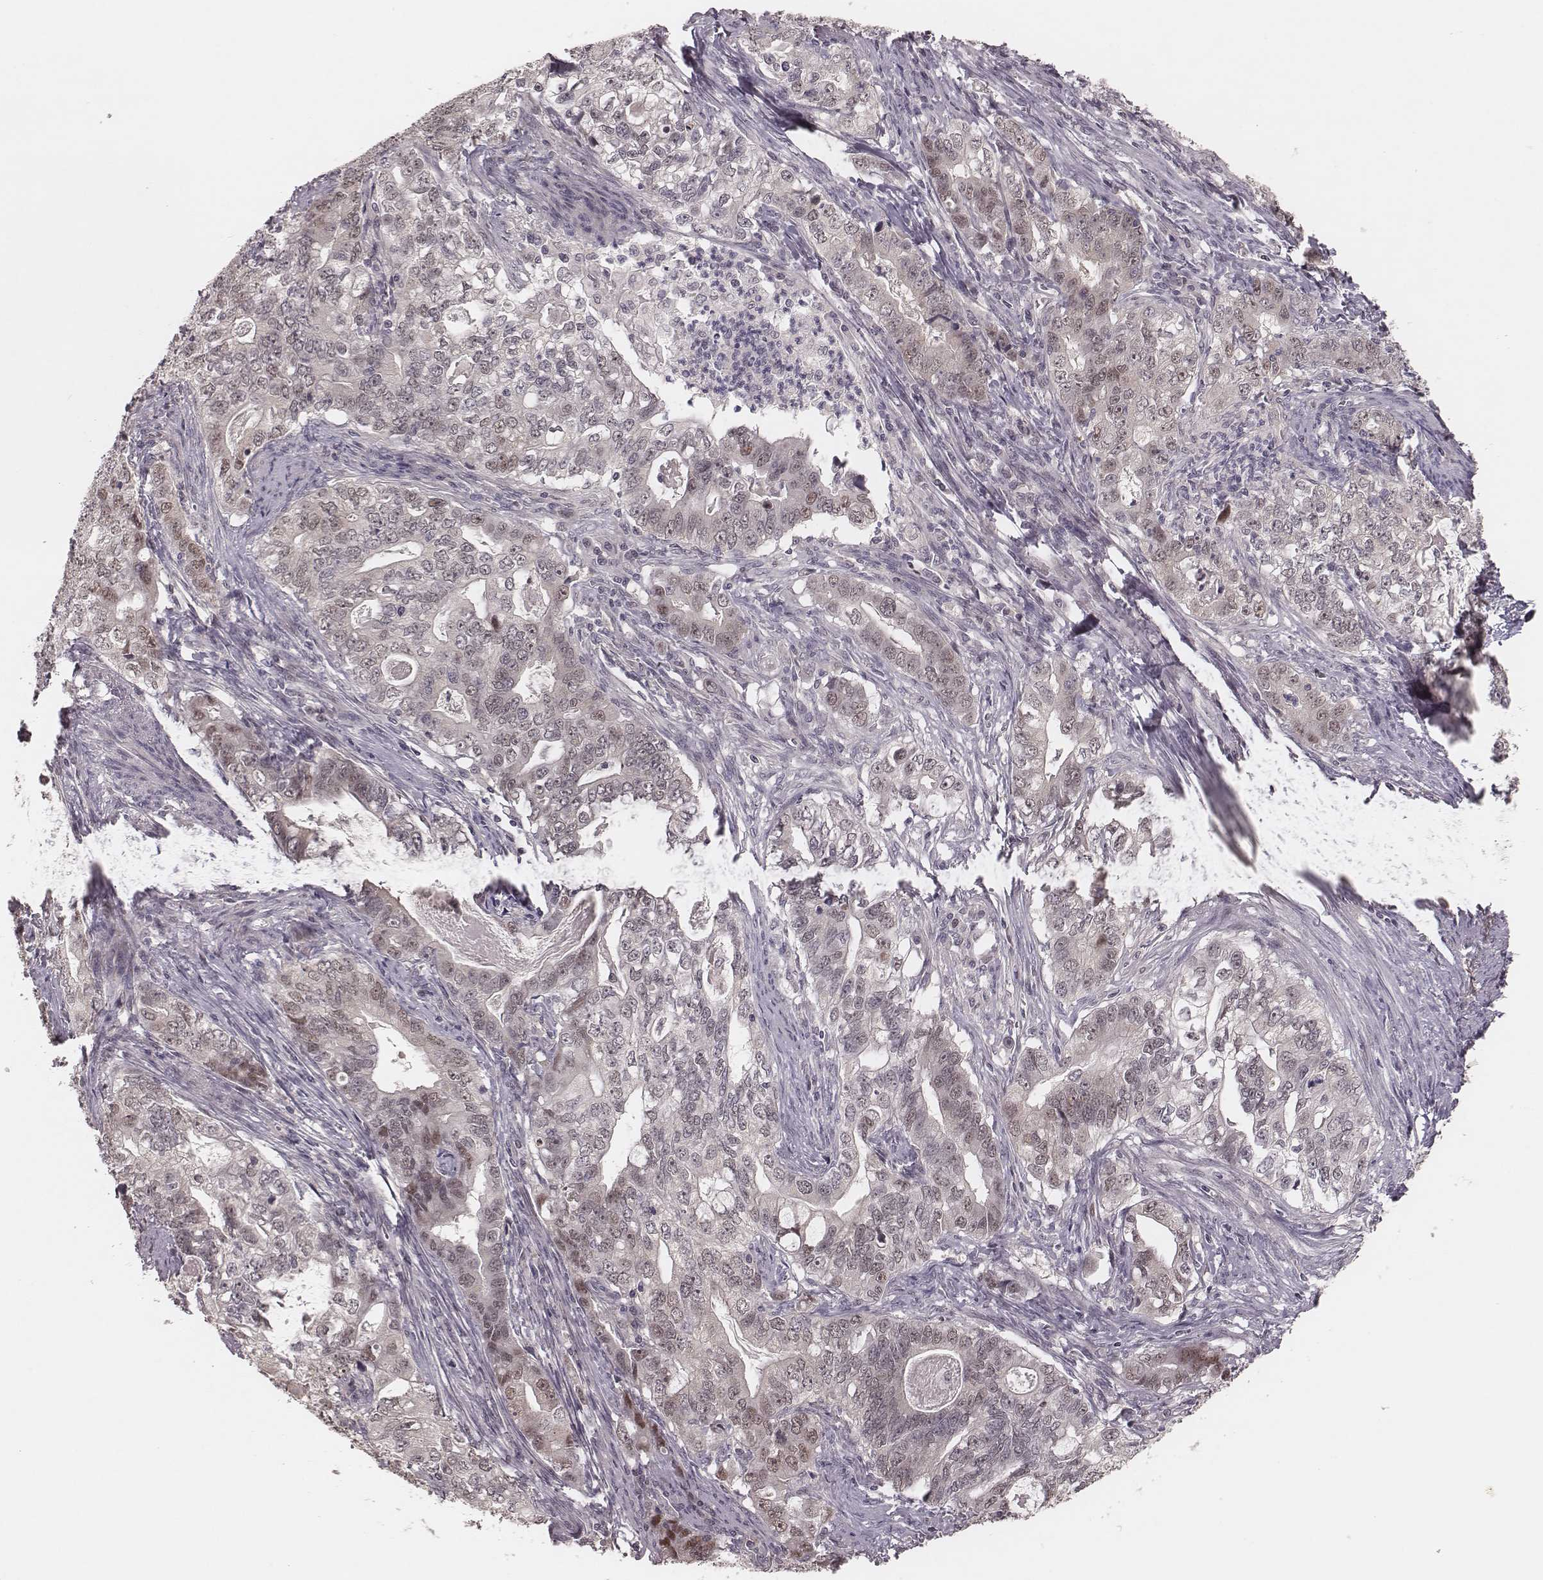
{"staining": {"intensity": "weak", "quantity": "25%-75%", "location": "nuclear"}, "tissue": "stomach cancer", "cell_type": "Tumor cells", "image_type": "cancer", "snomed": [{"axis": "morphology", "description": "Adenocarcinoma, NOS"}, {"axis": "topography", "description": "Stomach, lower"}], "caption": "About 25%-75% of tumor cells in human stomach cancer (adenocarcinoma) reveal weak nuclear protein expression as visualized by brown immunohistochemical staining.", "gene": "FAM13B", "patient": {"sex": "female", "age": 72}}